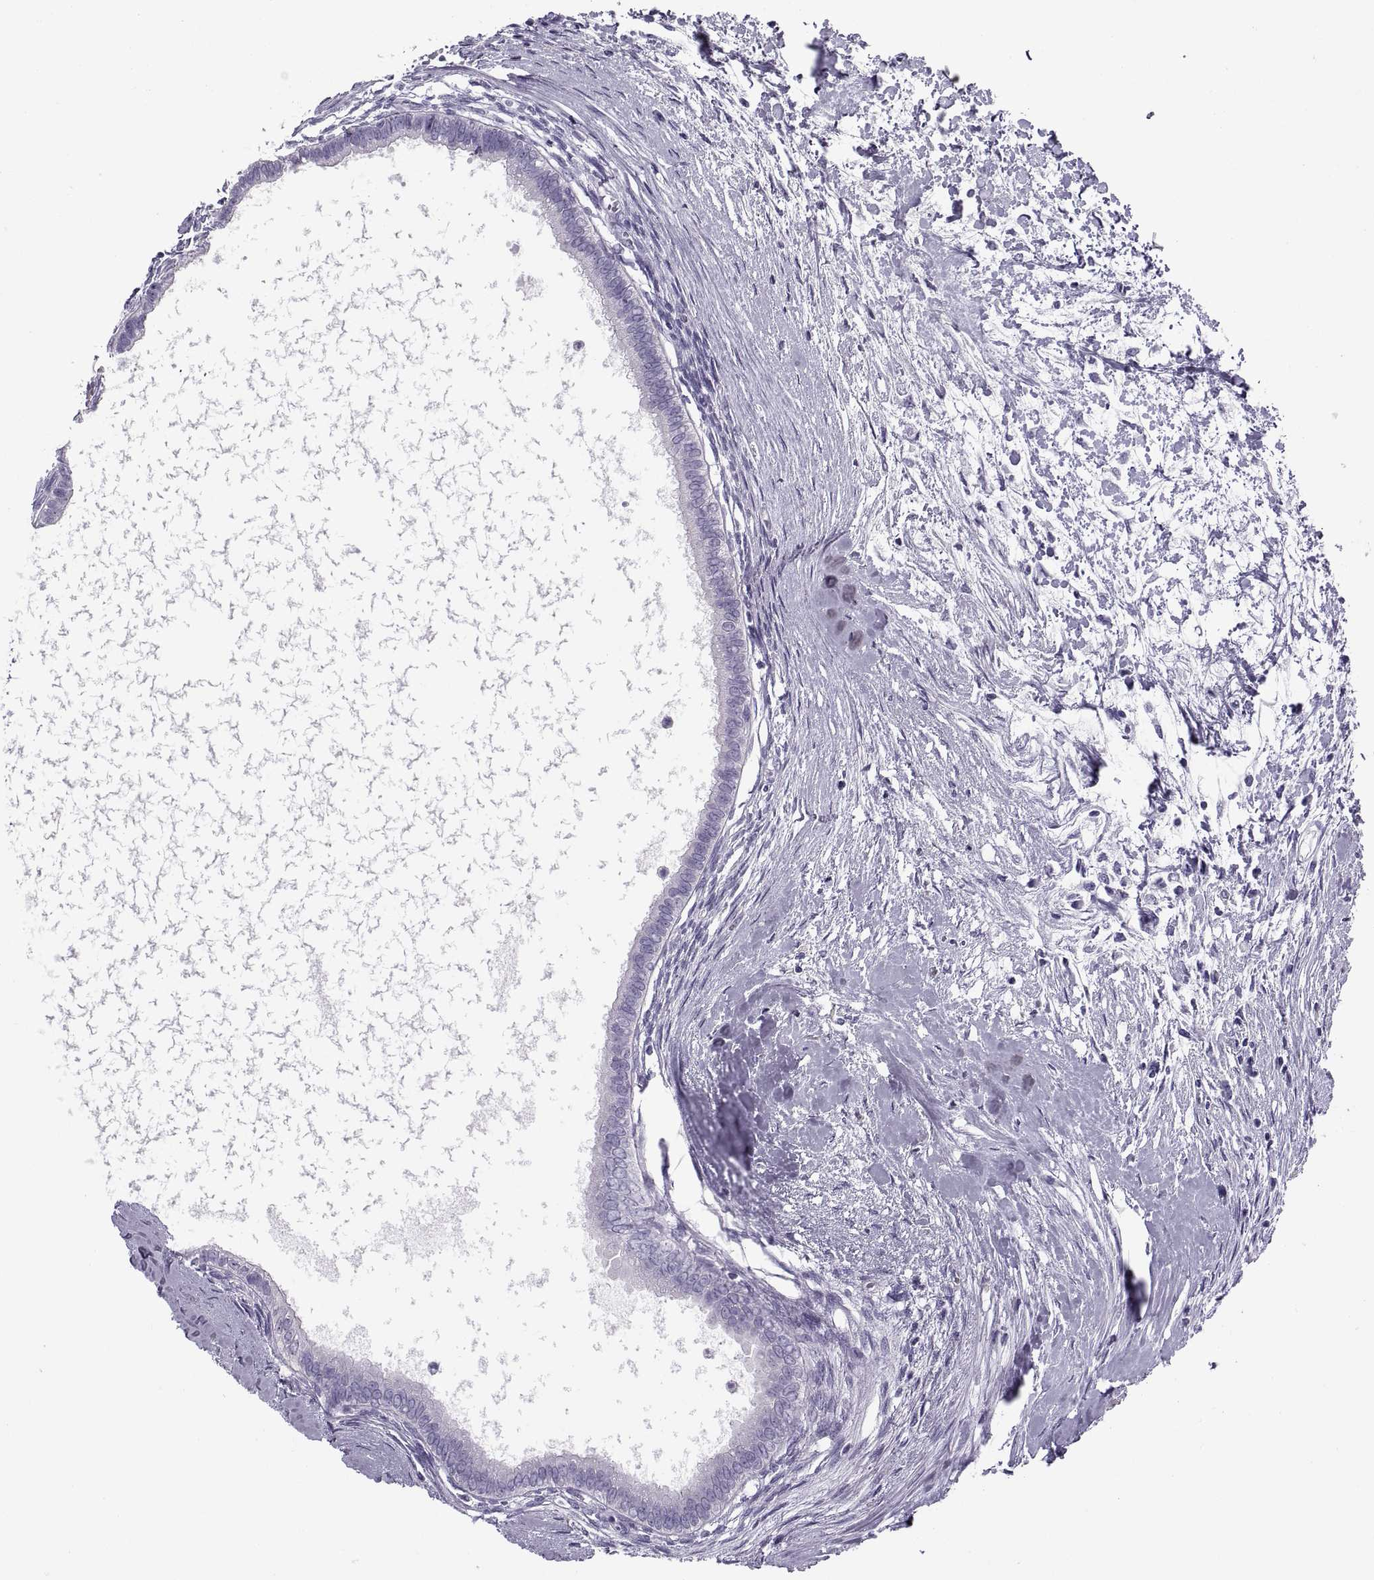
{"staining": {"intensity": "negative", "quantity": "none", "location": "none"}, "tissue": "testis cancer", "cell_type": "Tumor cells", "image_type": "cancer", "snomed": [{"axis": "morphology", "description": "Carcinoma, Embryonal, NOS"}, {"axis": "topography", "description": "Testis"}], "caption": "This is a image of immunohistochemistry staining of embryonal carcinoma (testis), which shows no positivity in tumor cells.", "gene": "RLBP1", "patient": {"sex": "male", "age": 37}}